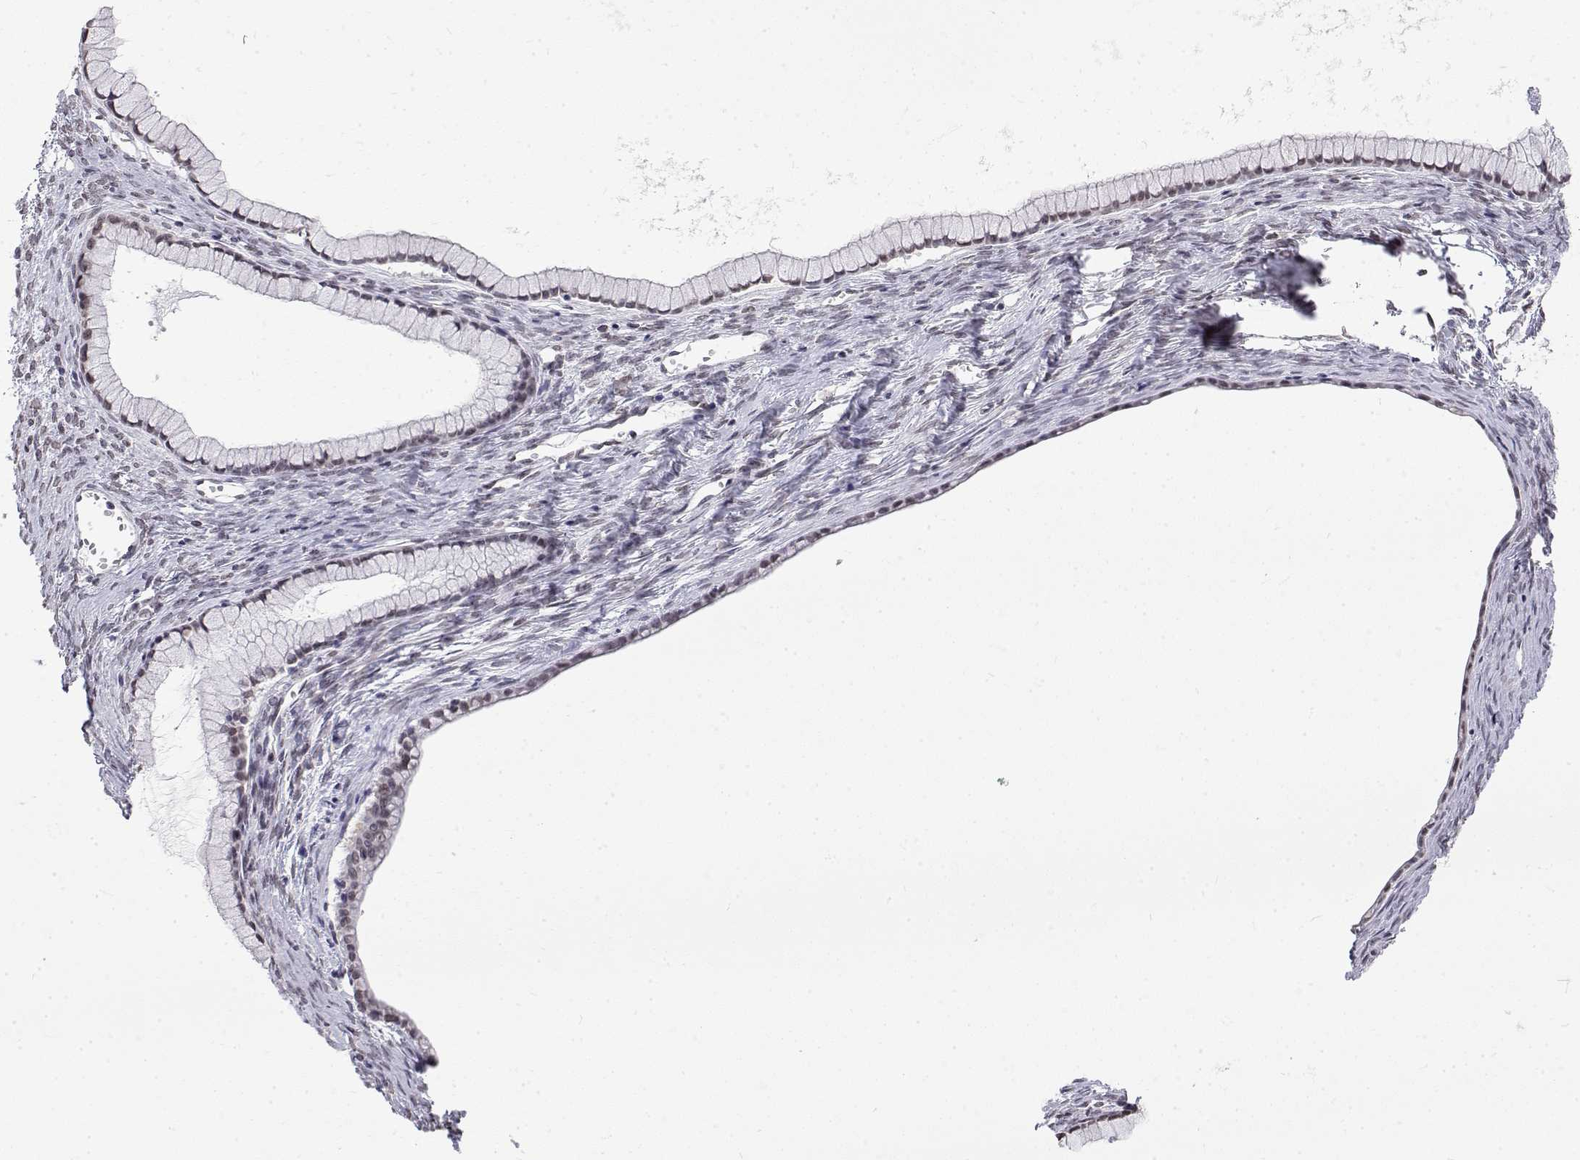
{"staining": {"intensity": "weak", "quantity": "<25%", "location": "nuclear"}, "tissue": "ovarian cancer", "cell_type": "Tumor cells", "image_type": "cancer", "snomed": [{"axis": "morphology", "description": "Cystadenocarcinoma, mucinous, NOS"}, {"axis": "topography", "description": "Ovary"}], "caption": "IHC histopathology image of neoplastic tissue: human mucinous cystadenocarcinoma (ovarian) stained with DAB (3,3'-diaminobenzidine) exhibits no significant protein positivity in tumor cells.", "gene": "ZNF532", "patient": {"sex": "female", "age": 41}}